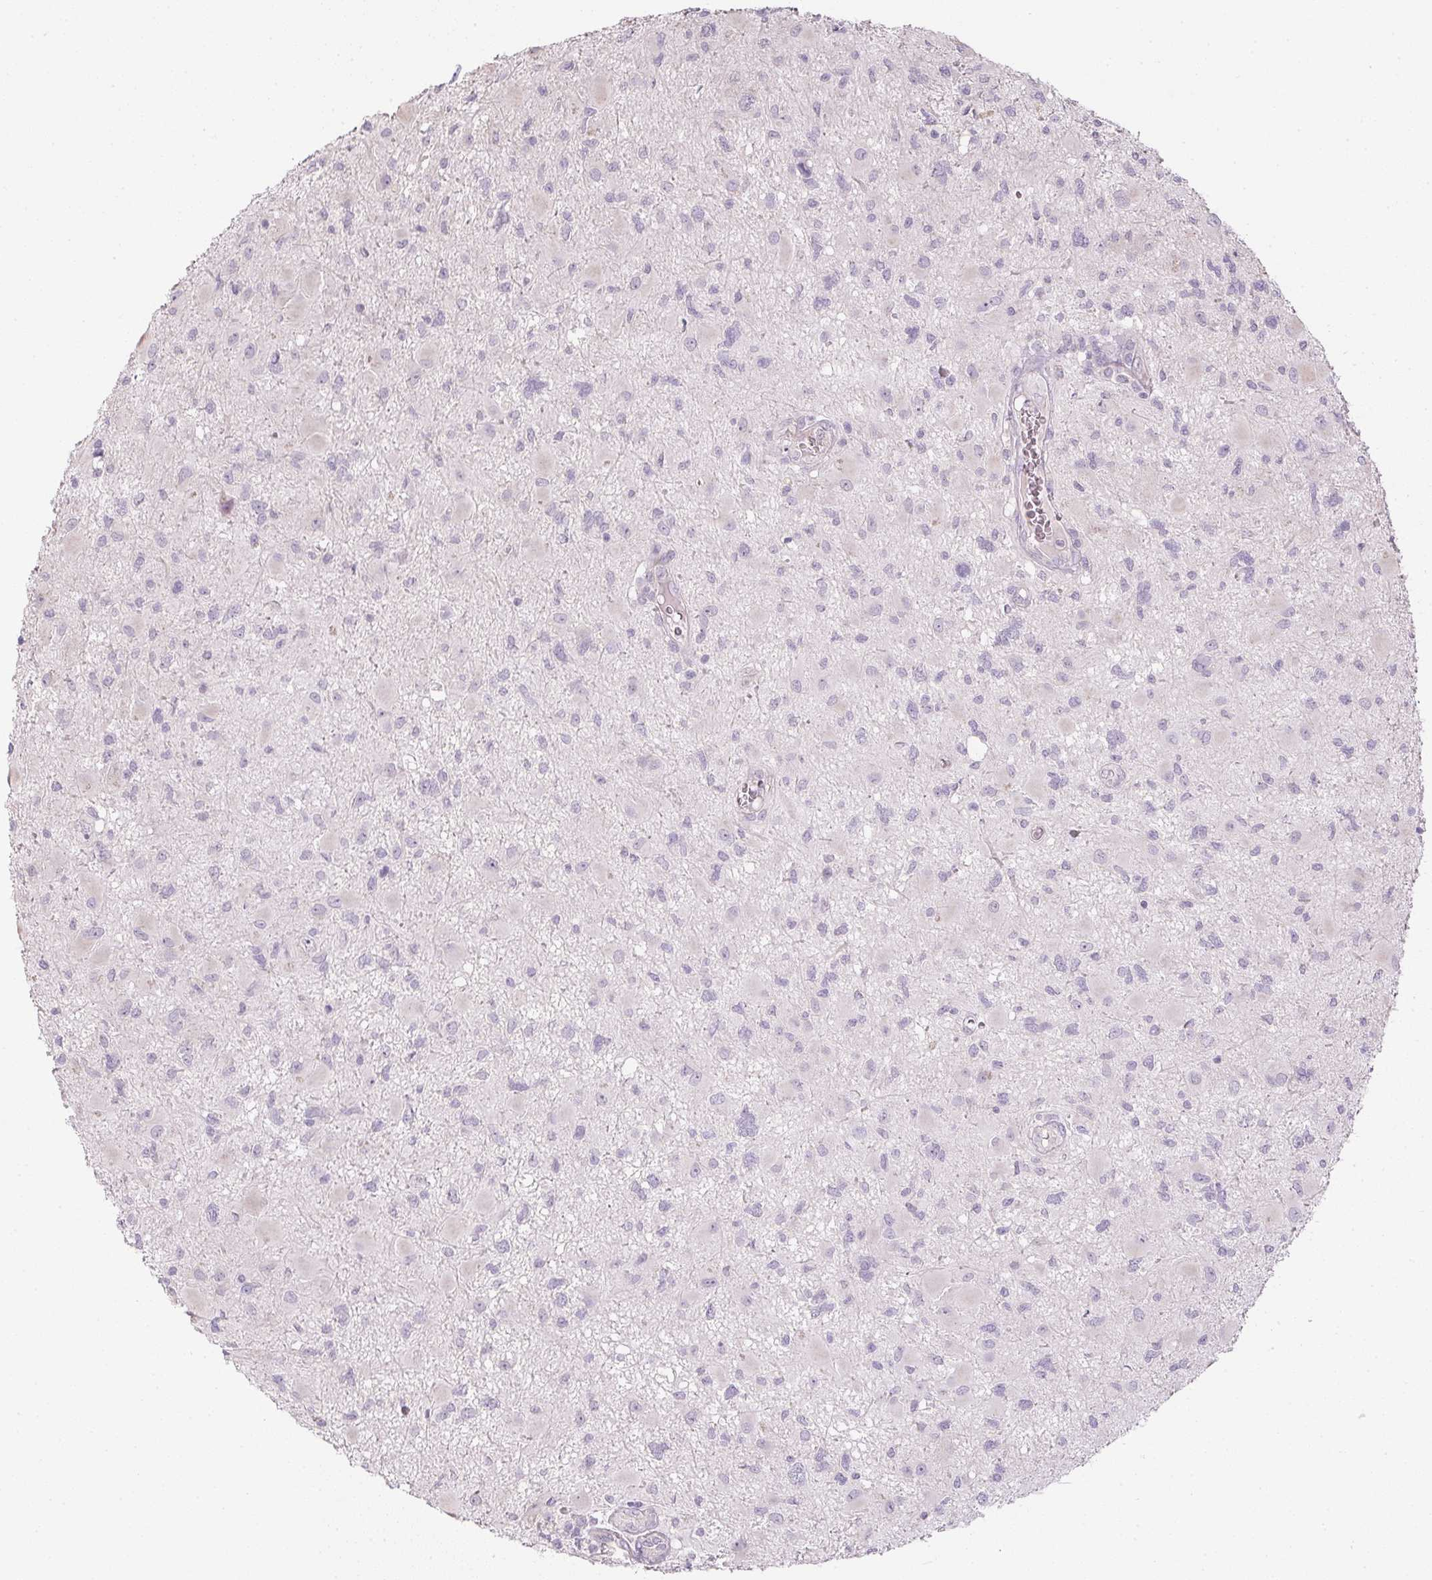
{"staining": {"intensity": "negative", "quantity": "none", "location": "none"}, "tissue": "glioma", "cell_type": "Tumor cells", "image_type": "cancer", "snomed": [{"axis": "morphology", "description": "Glioma, malignant, High grade"}, {"axis": "topography", "description": "Brain"}], "caption": "Protein analysis of glioma exhibits no significant staining in tumor cells. (DAB (3,3'-diaminobenzidine) immunohistochemistry visualized using brightfield microscopy, high magnification).", "gene": "CTCFL", "patient": {"sex": "male", "age": 54}}